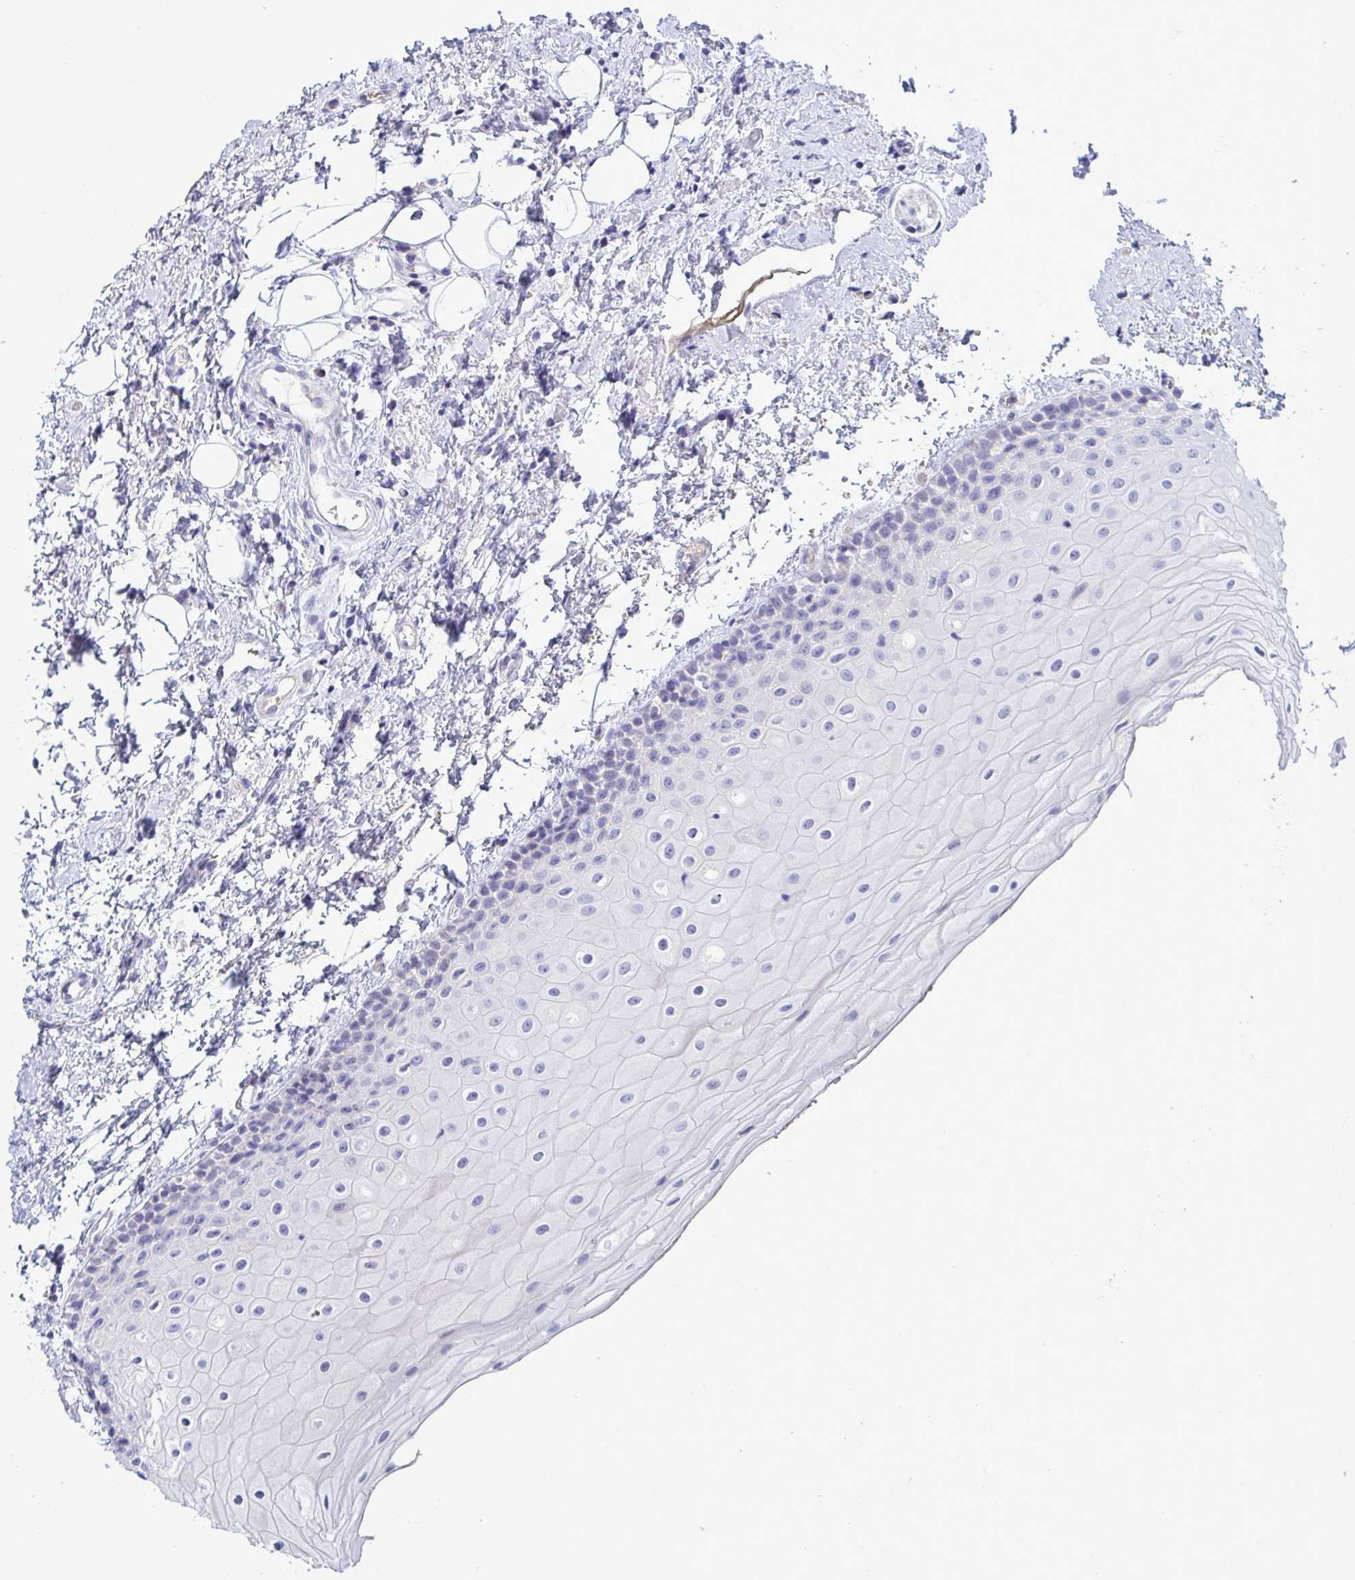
{"staining": {"intensity": "moderate", "quantity": "<25%", "location": "cytoplasmic/membranous"}, "tissue": "oral mucosa", "cell_type": "Squamous epithelial cells", "image_type": "normal", "snomed": [{"axis": "morphology", "description": "Normal tissue, NOS"}, {"axis": "topography", "description": "Oral tissue"}], "caption": "The histopathology image demonstrates immunohistochemical staining of unremarkable oral mucosa. There is moderate cytoplasmic/membranous expression is identified in approximately <25% of squamous epithelial cells. (Stains: DAB (3,3'-diaminobenzidine) in brown, nuclei in blue, Microscopy: brightfield microscopy at high magnification).", "gene": "TAS2R38", "patient": {"sex": "female", "age": 82}}